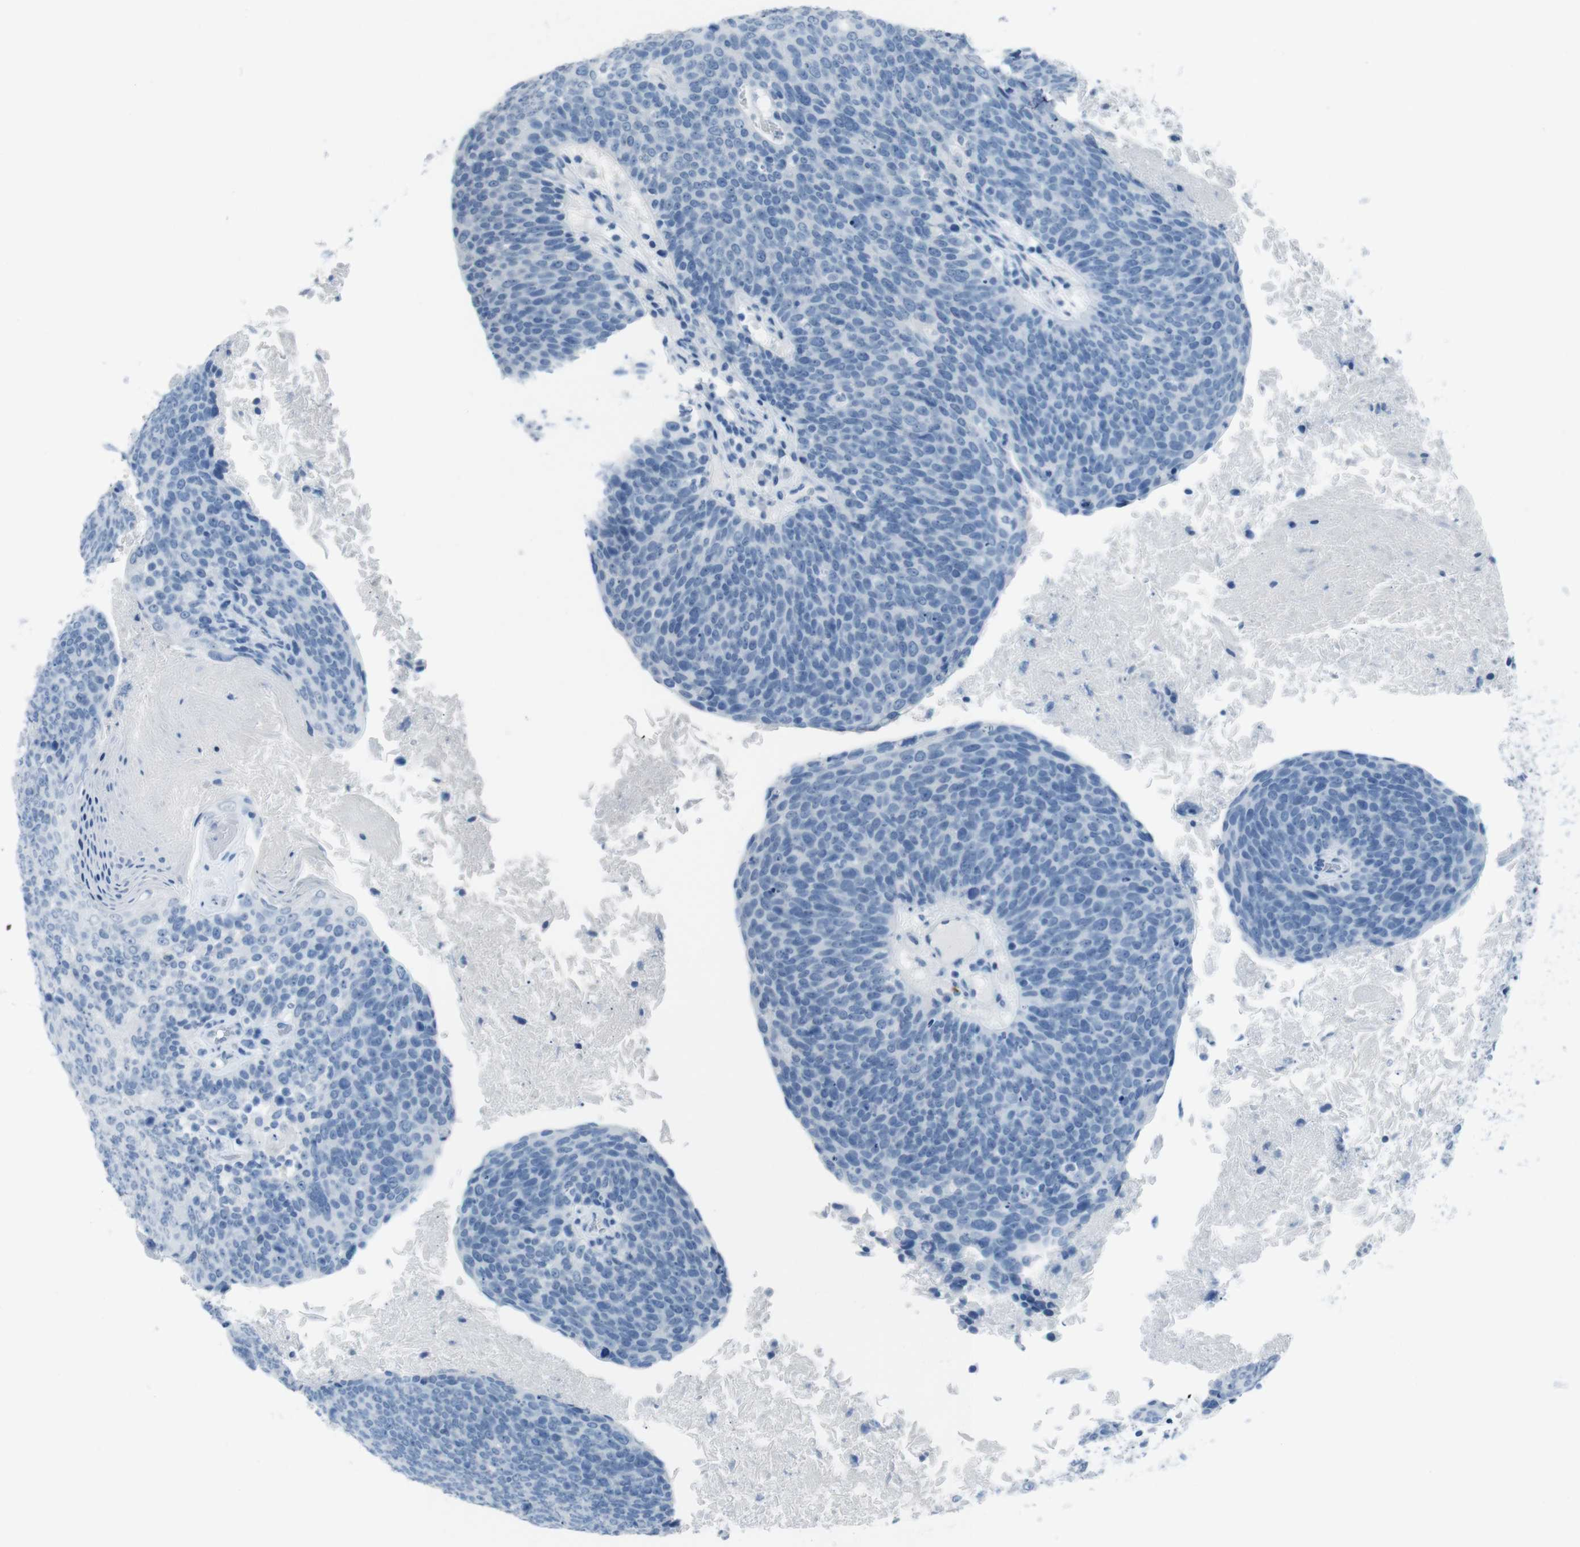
{"staining": {"intensity": "negative", "quantity": "none", "location": "none"}, "tissue": "head and neck cancer", "cell_type": "Tumor cells", "image_type": "cancer", "snomed": [{"axis": "morphology", "description": "Squamous cell carcinoma, NOS"}, {"axis": "morphology", "description": "Squamous cell carcinoma, metastatic, NOS"}, {"axis": "topography", "description": "Lymph node"}, {"axis": "topography", "description": "Head-Neck"}], "caption": "IHC photomicrograph of neoplastic tissue: human head and neck metastatic squamous cell carcinoma stained with DAB (3,3'-diaminobenzidine) reveals no significant protein expression in tumor cells. (Brightfield microscopy of DAB immunohistochemistry (IHC) at high magnification).", "gene": "TMEM207", "patient": {"sex": "male", "age": 62}}